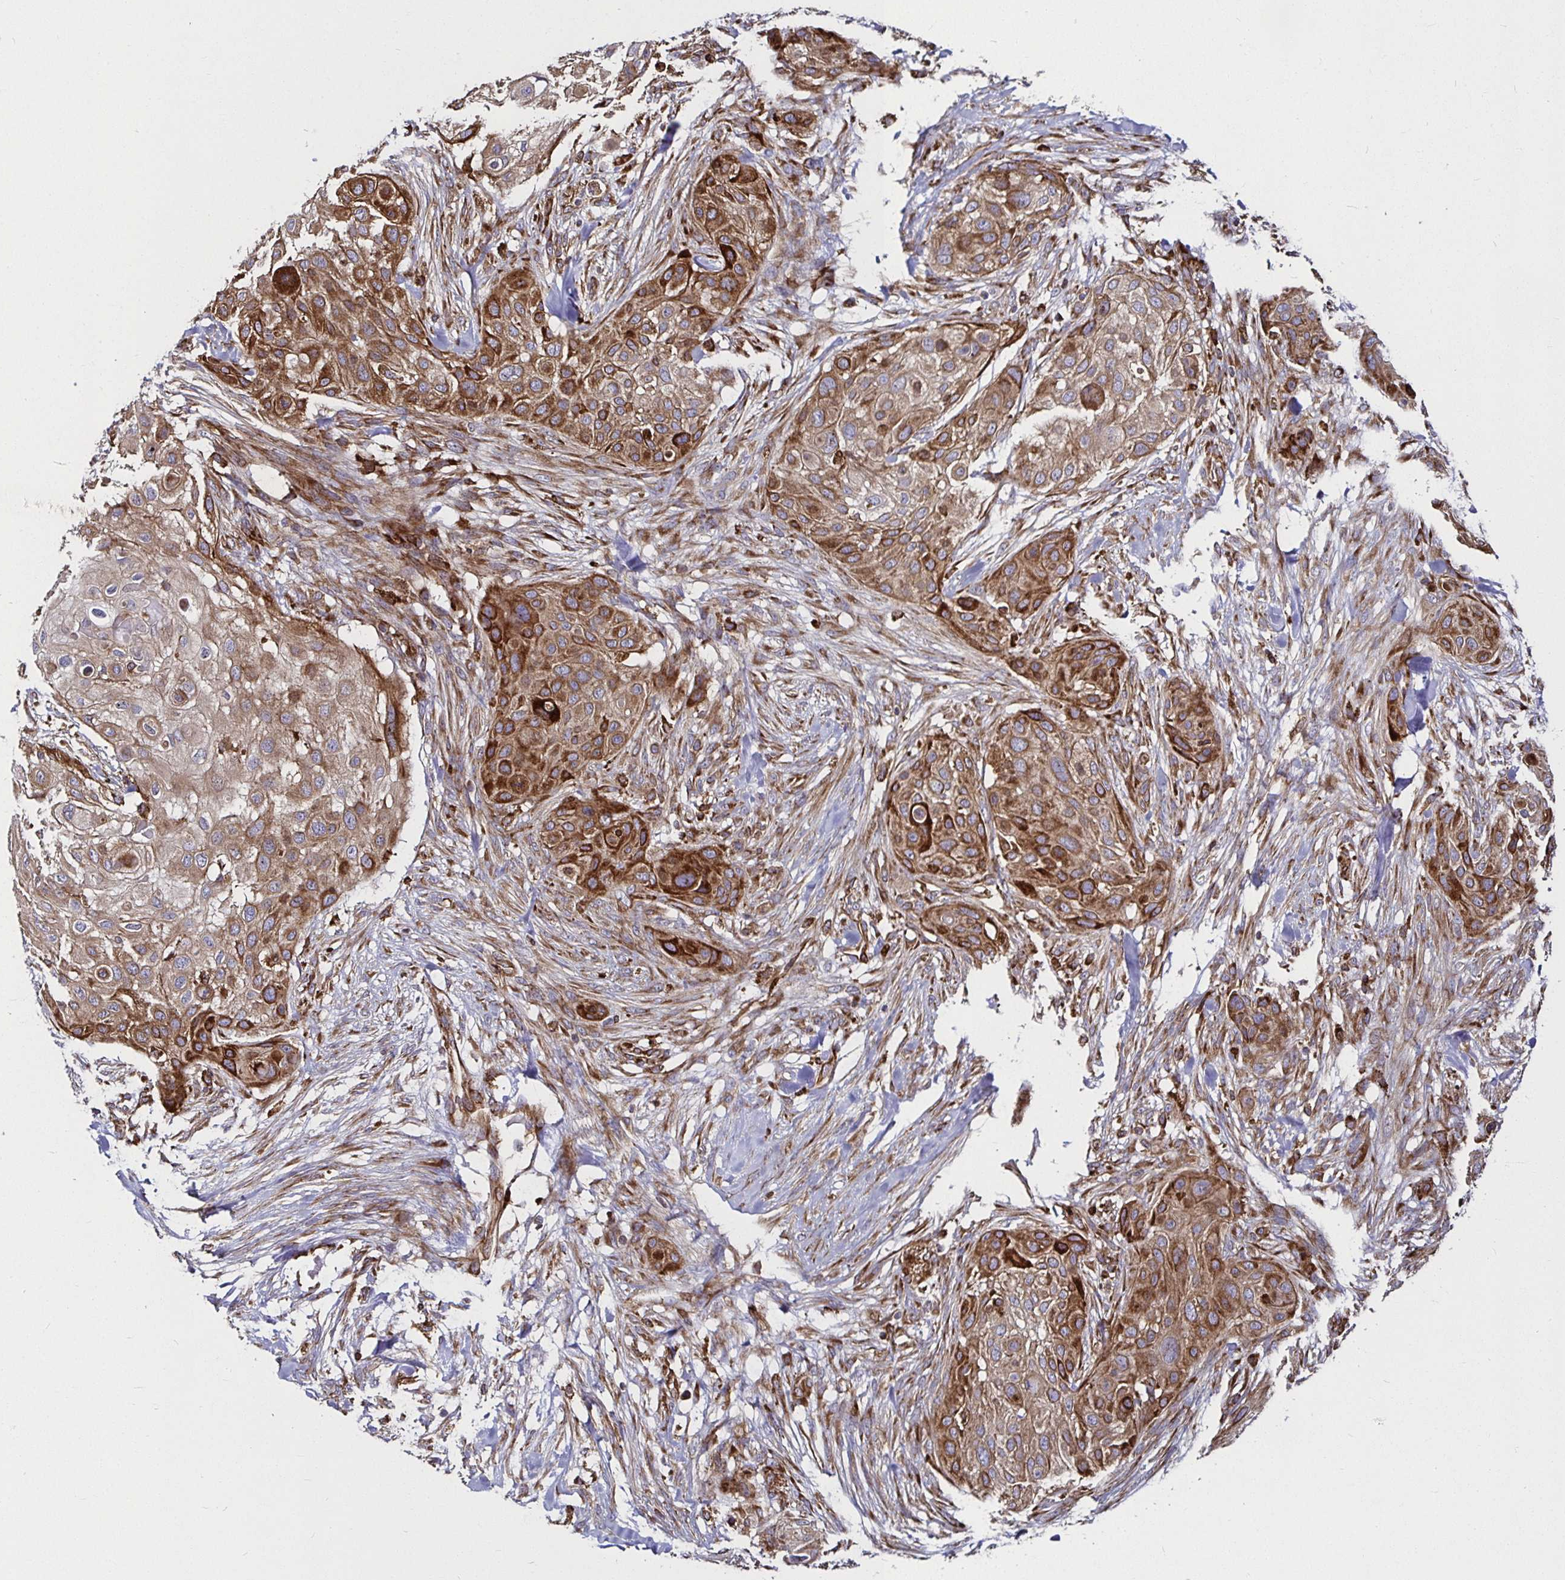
{"staining": {"intensity": "moderate", "quantity": "25%-75%", "location": "cytoplasmic/membranous"}, "tissue": "skin cancer", "cell_type": "Tumor cells", "image_type": "cancer", "snomed": [{"axis": "morphology", "description": "Squamous cell carcinoma, NOS"}, {"axis": "topography", "description": "Skin"}], "caption": "A medium amount of moderate cytoplasmic/membranous positivity is identified in about 25%-75% of tumor cells in squamous cell carcinoma (skin) tissue. (DAB IHC with brightfield microscopy, high magnification).", "gene": "SMYD3", "patient": {"sex": "female", "age": 87}}